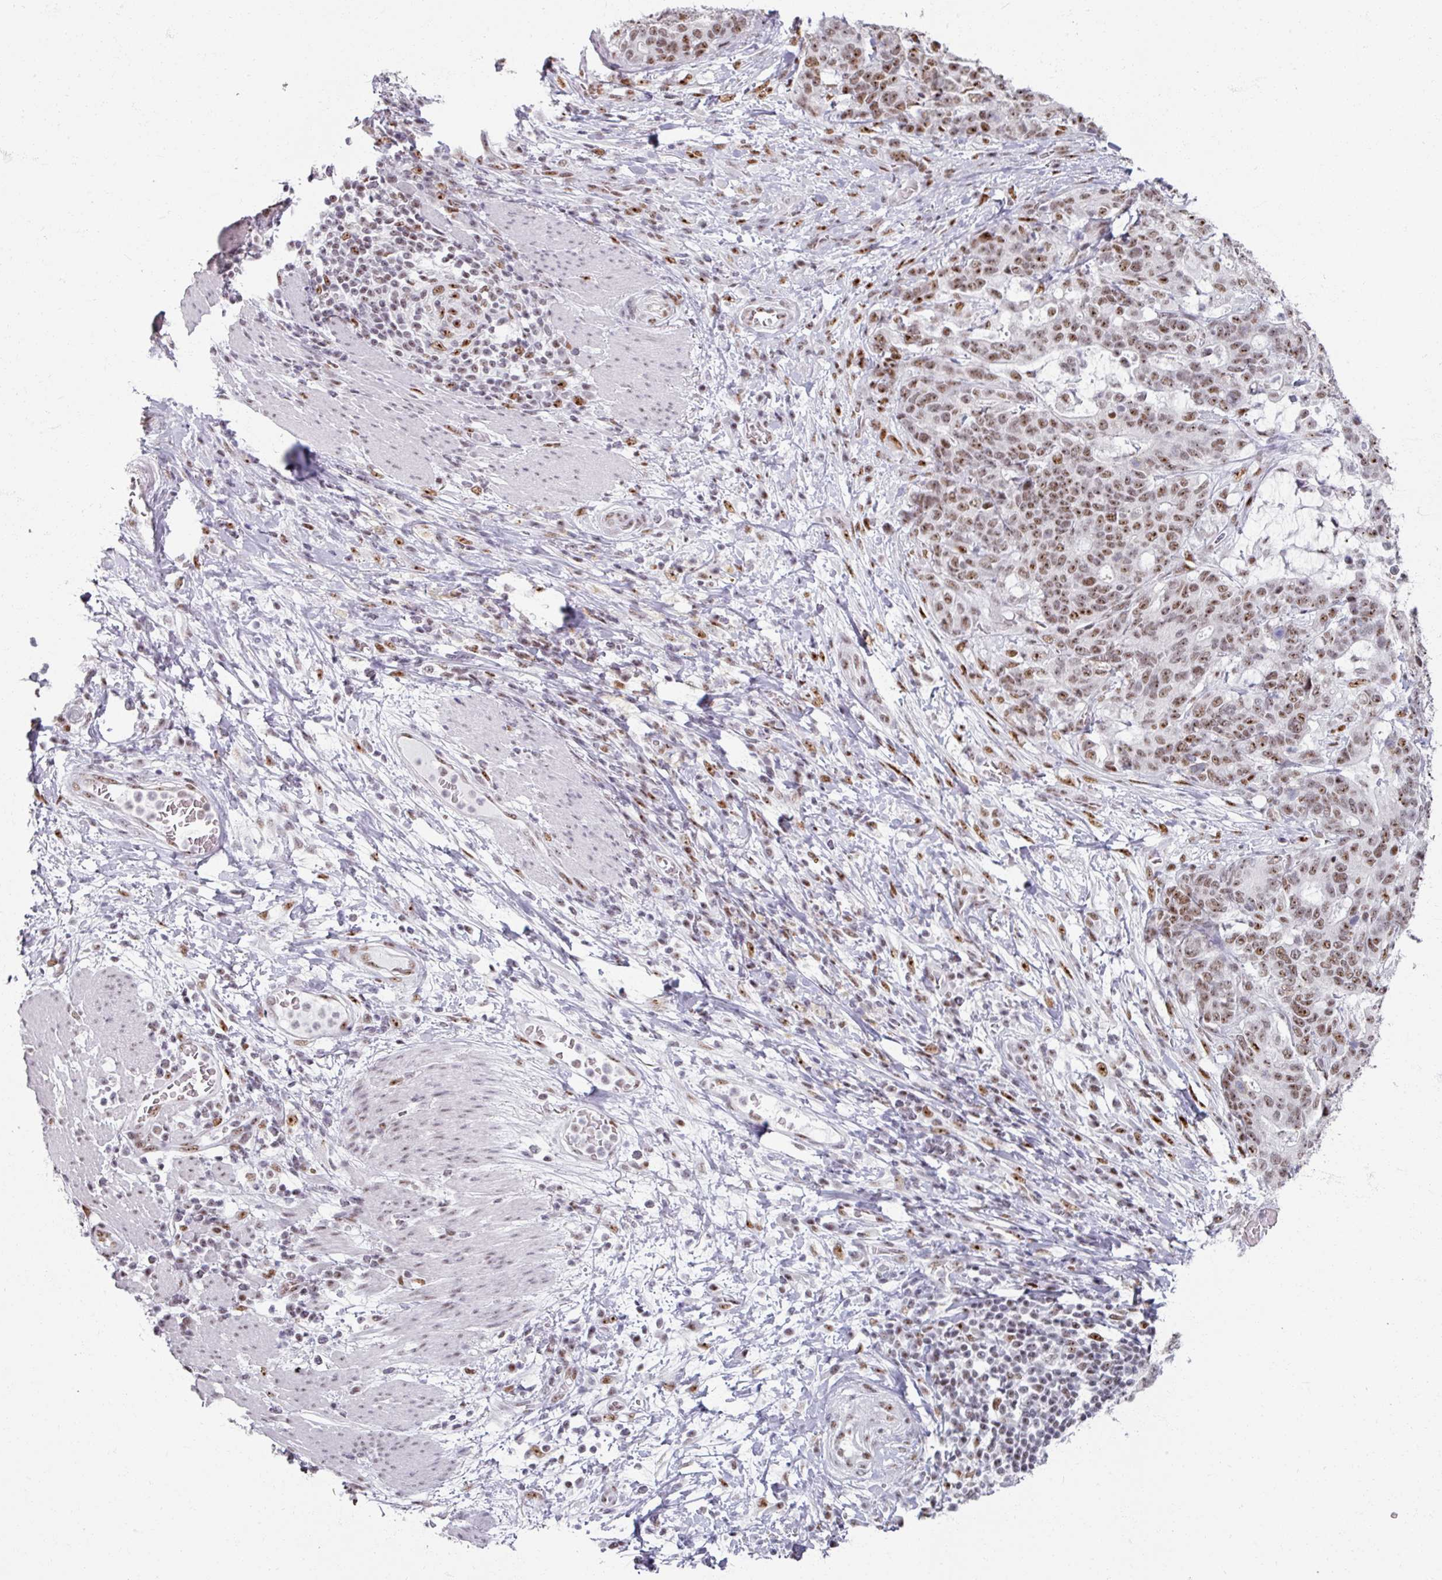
{"staining": {"intensity": "moderate", "quantity": ">75%", "location": "nuclear"}, "tissue": "stomach cancer", "cell_type": "Tumor cells", "image_type": "cancer", "snomed": [{"axis": "morphology", "description": "Normal tissue, NOS"}, {"axis": "morphology", "description": "Adenocarcinoma, NOS"}, {"axis": "topography", "description": "Stomach"}], "caption": "Moderate nuclear protein positivity is seen in about >75% of tumor cells in stomach cancer (adenocarcinoma). Using DAB (brown) and hematoxylin (blue) stains, captured at high magnification using brightfield microscopy.", "gene": "ADAR", "patient": {"sex": "female", "age": 64}}